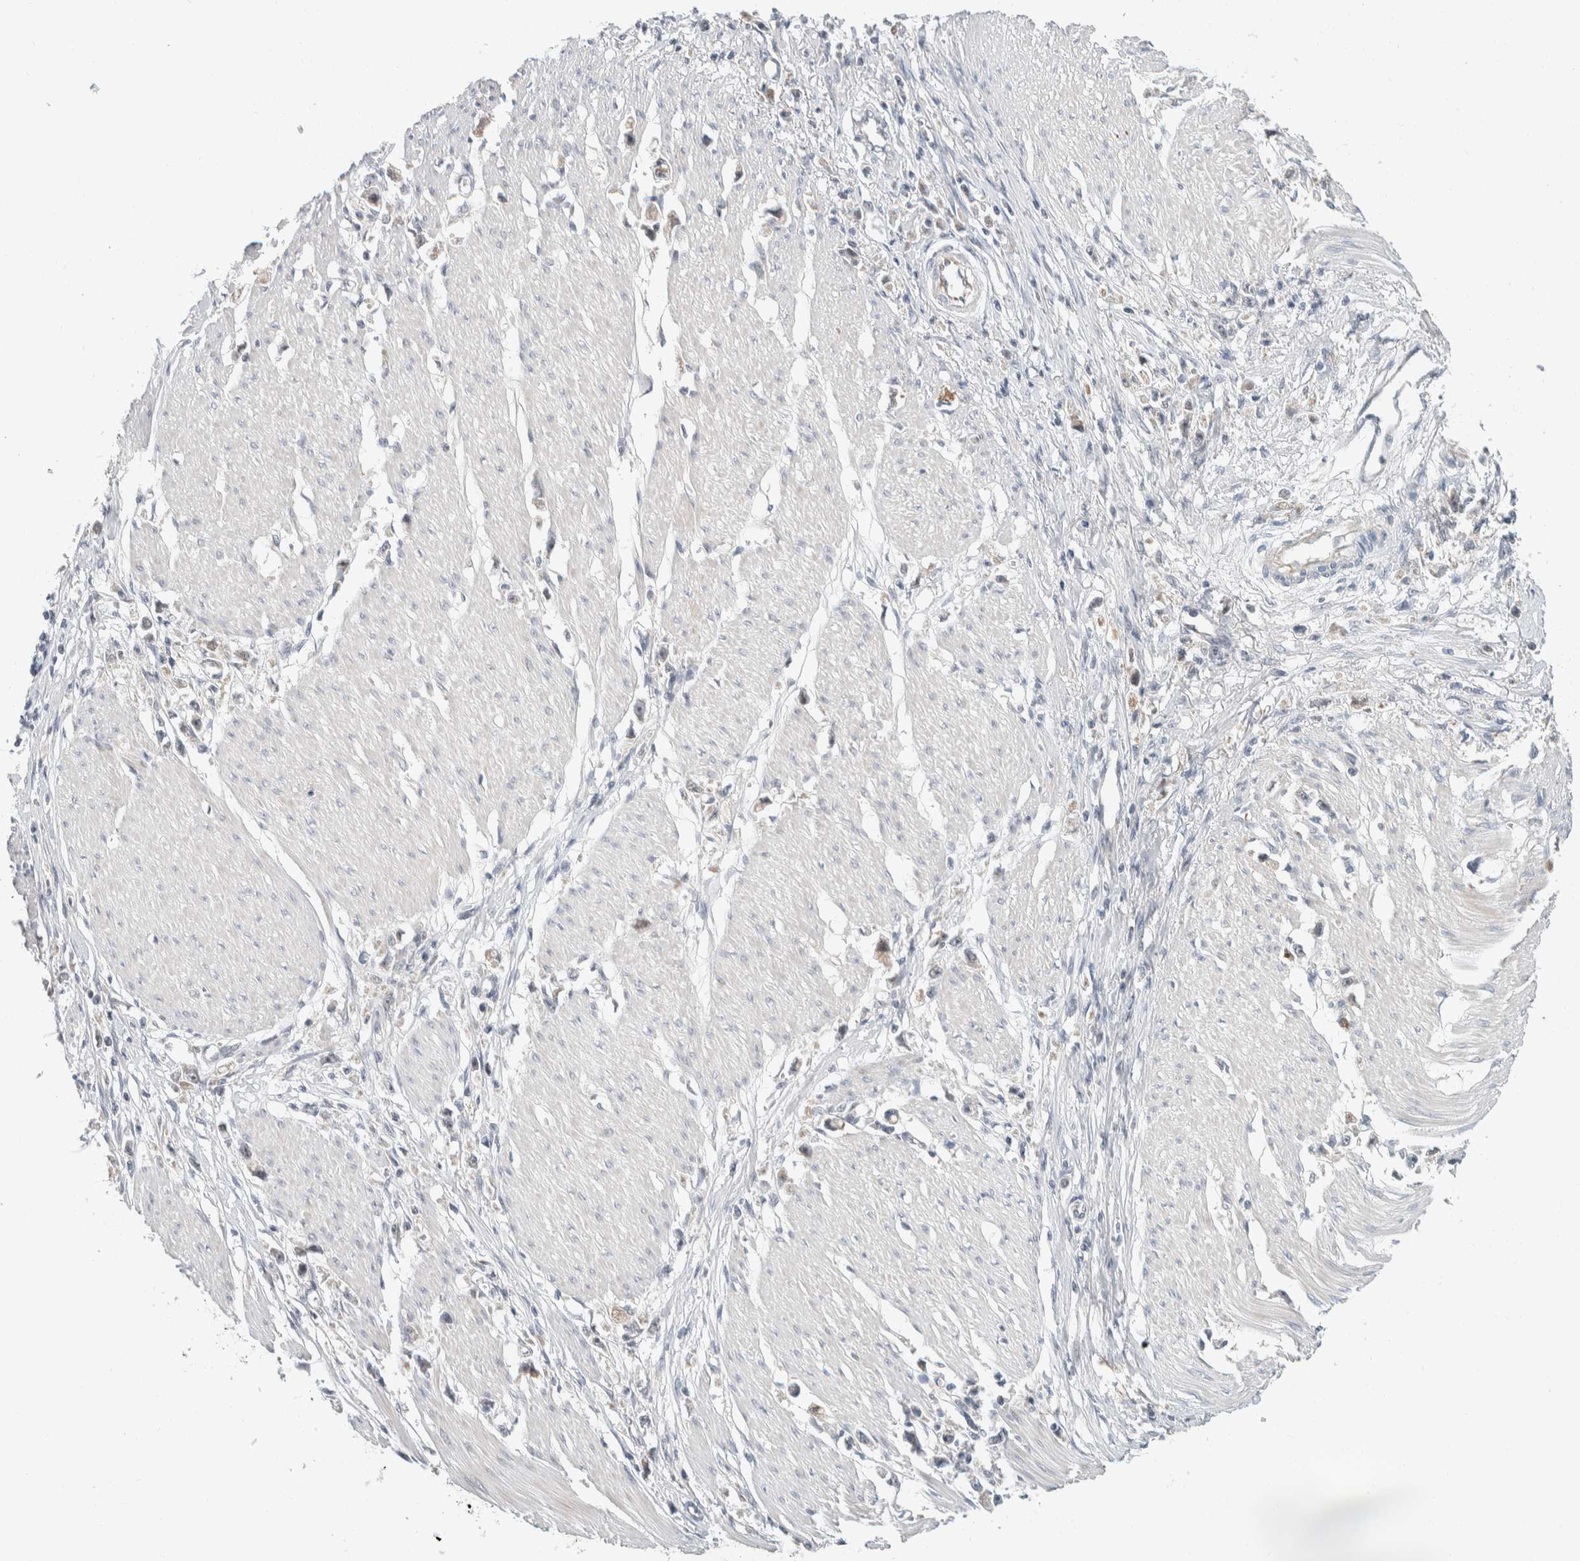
{"staining": {"intensity": "negative", "quantity": "none", "location": "none"}, "tissue": "stomach cancer", "cell_type": "Tumor cells", "image_type": "cancer", "snomed": [{"axis": "morphology", "description": "Adenocarcinoma, NOS"}, {"axis": "topography", "description": "Stomach"}], "caption": "A high-resolution micrograph shows immunohistochemistry (IHC) staining of stomach cancer (adenocarcinoma), which reveals no significant expression in tumor cells.", "gene": "SHPK", "patient": {"sex": "female", "age": 59}}